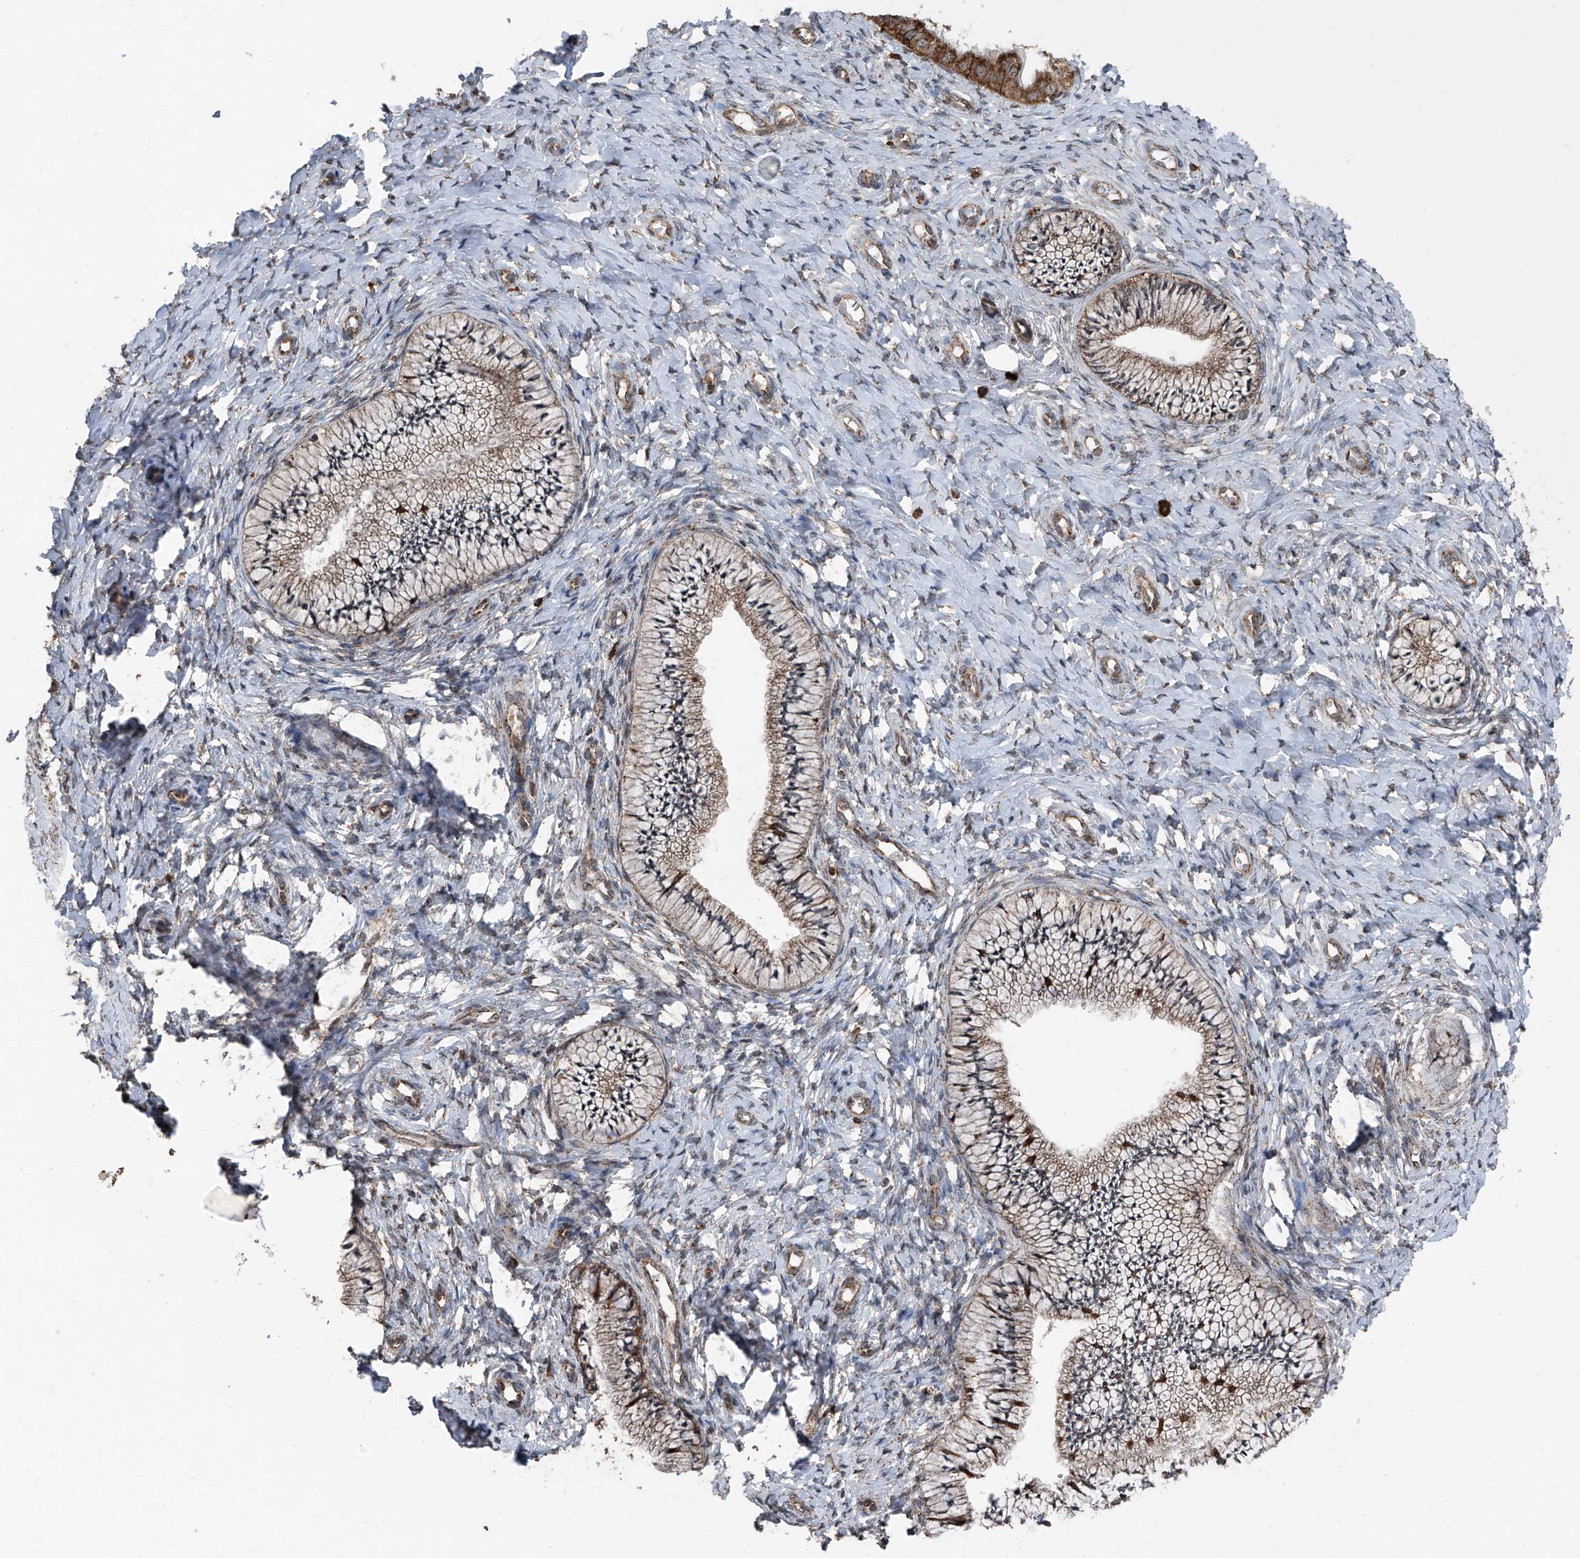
{"staining": {"intensity": "moderate", "quantity": "25%-75%", "location": "cytoplasmic/membranous"}, "tissue": "cervix", "cell_type": "Glandular cells", "image_type": "normal", "snomed": [{"axis": "morphology", "description": "Normal tissue, NOS"}, {"axis": "topography", "description": "Cervix"}], "caption": "Glandular cells show medium levels of moderate cytoplasmic/membranous positivity in approximately 25%-75% of cells in benign cervix. The staining was performed using DAB (3,3'-diaminobenzidine) to visualize the protein expression in brown, while the nuclei were stained in blue with hematoxylin (Magnification: 20x).", "gene": "LIMK1", "patient": {"sex": "female", "age": 36}}